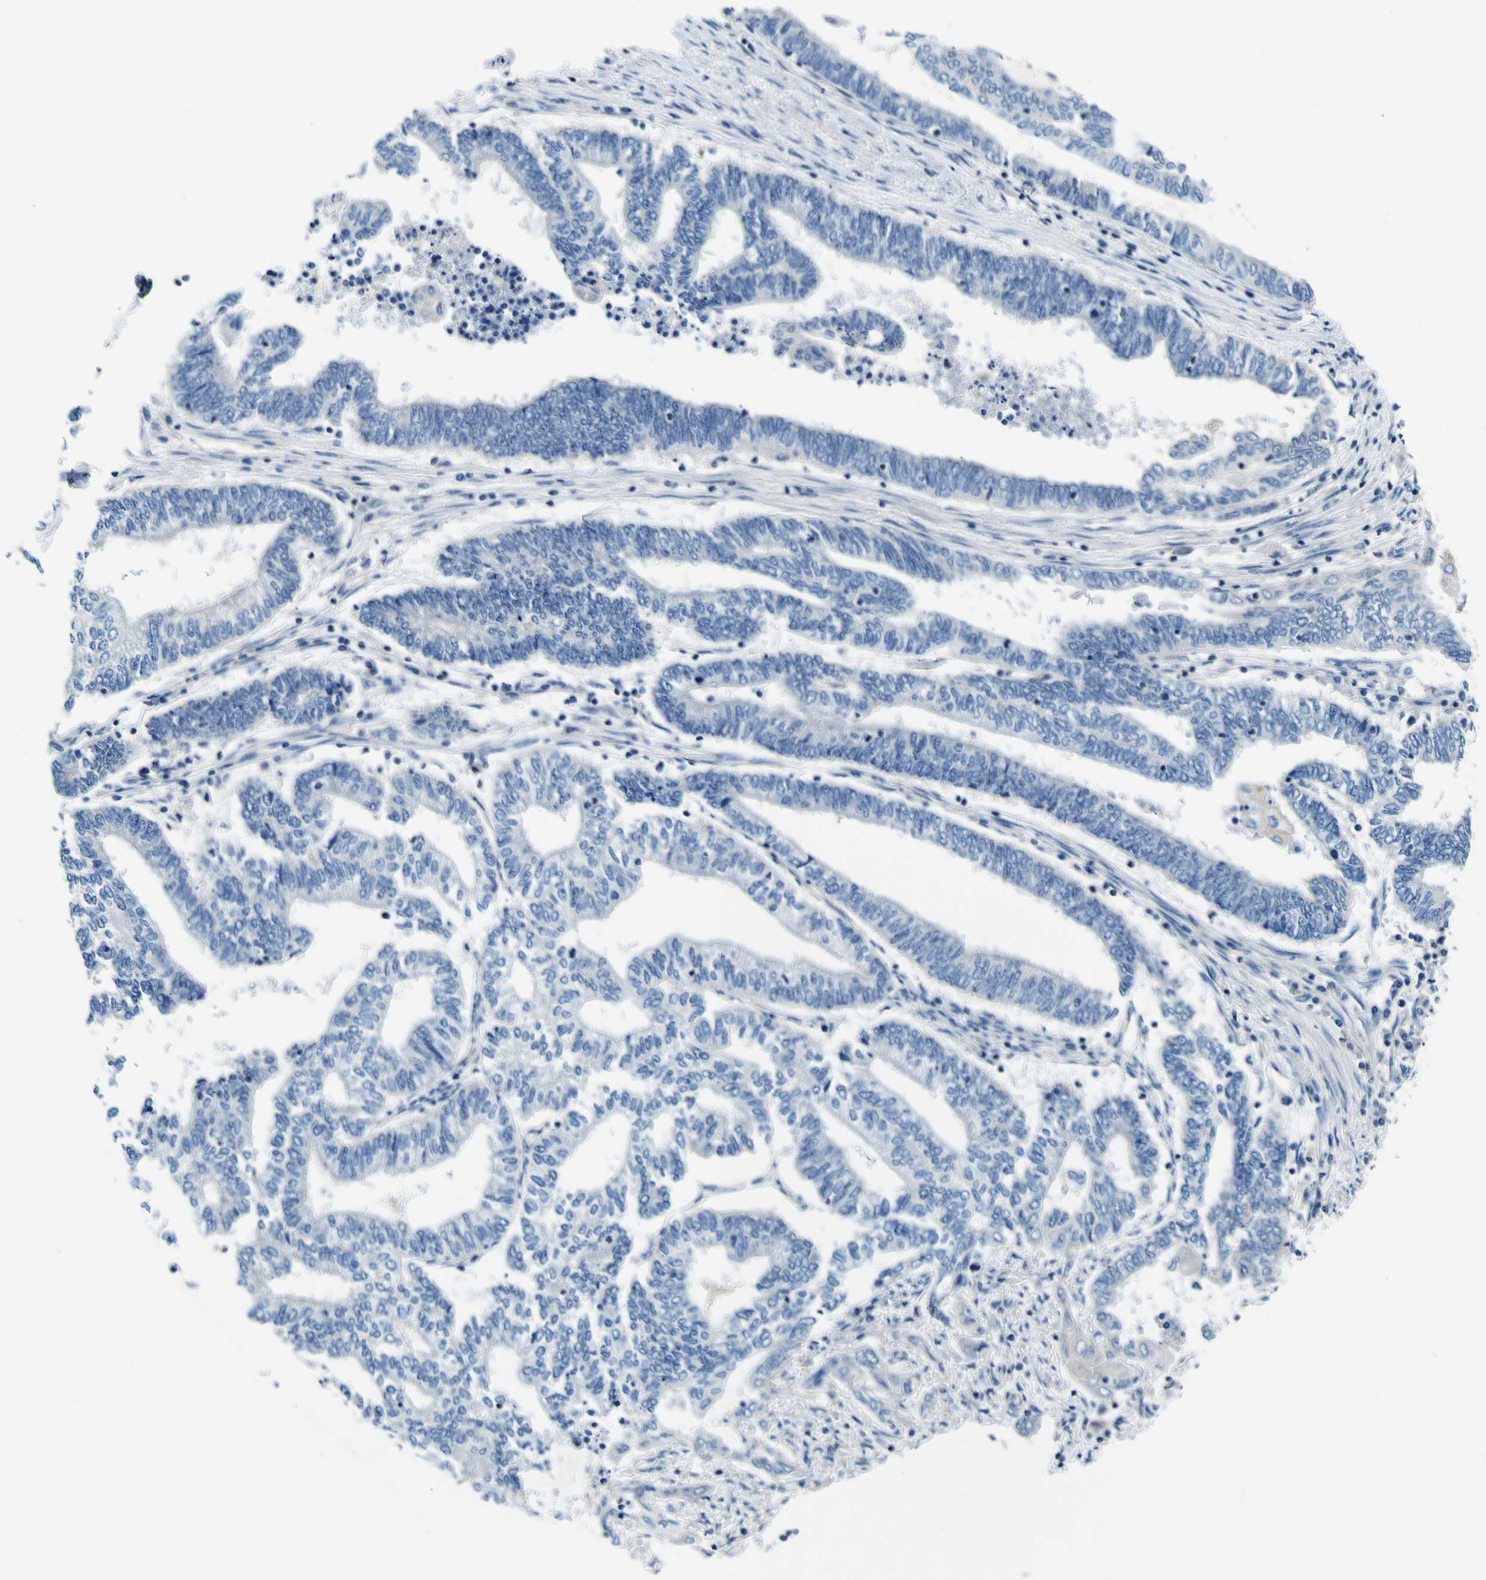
{"staining": {"intensity": "negative", "quantity": "none", "location": "none"}, "tissue": "endometrial cancer", "cell_type": "Tumor cells", "image_type": "cancer", "snomed": [{"axis": "morphology", "description": "Adenocarcinoma, NOS"}, {"axis": "topography", "description": "Uterus"}, {"axis": "topography", "description": "Endometrium"}], "caption": "Immunohistochemistry histopathology image of adenocarcinoma (endometrial) stained for a protein (brown), which displays no staining in tumor cells.", "gene": "ADGRA2", "patient": {"sex": "female", "age": 70}}